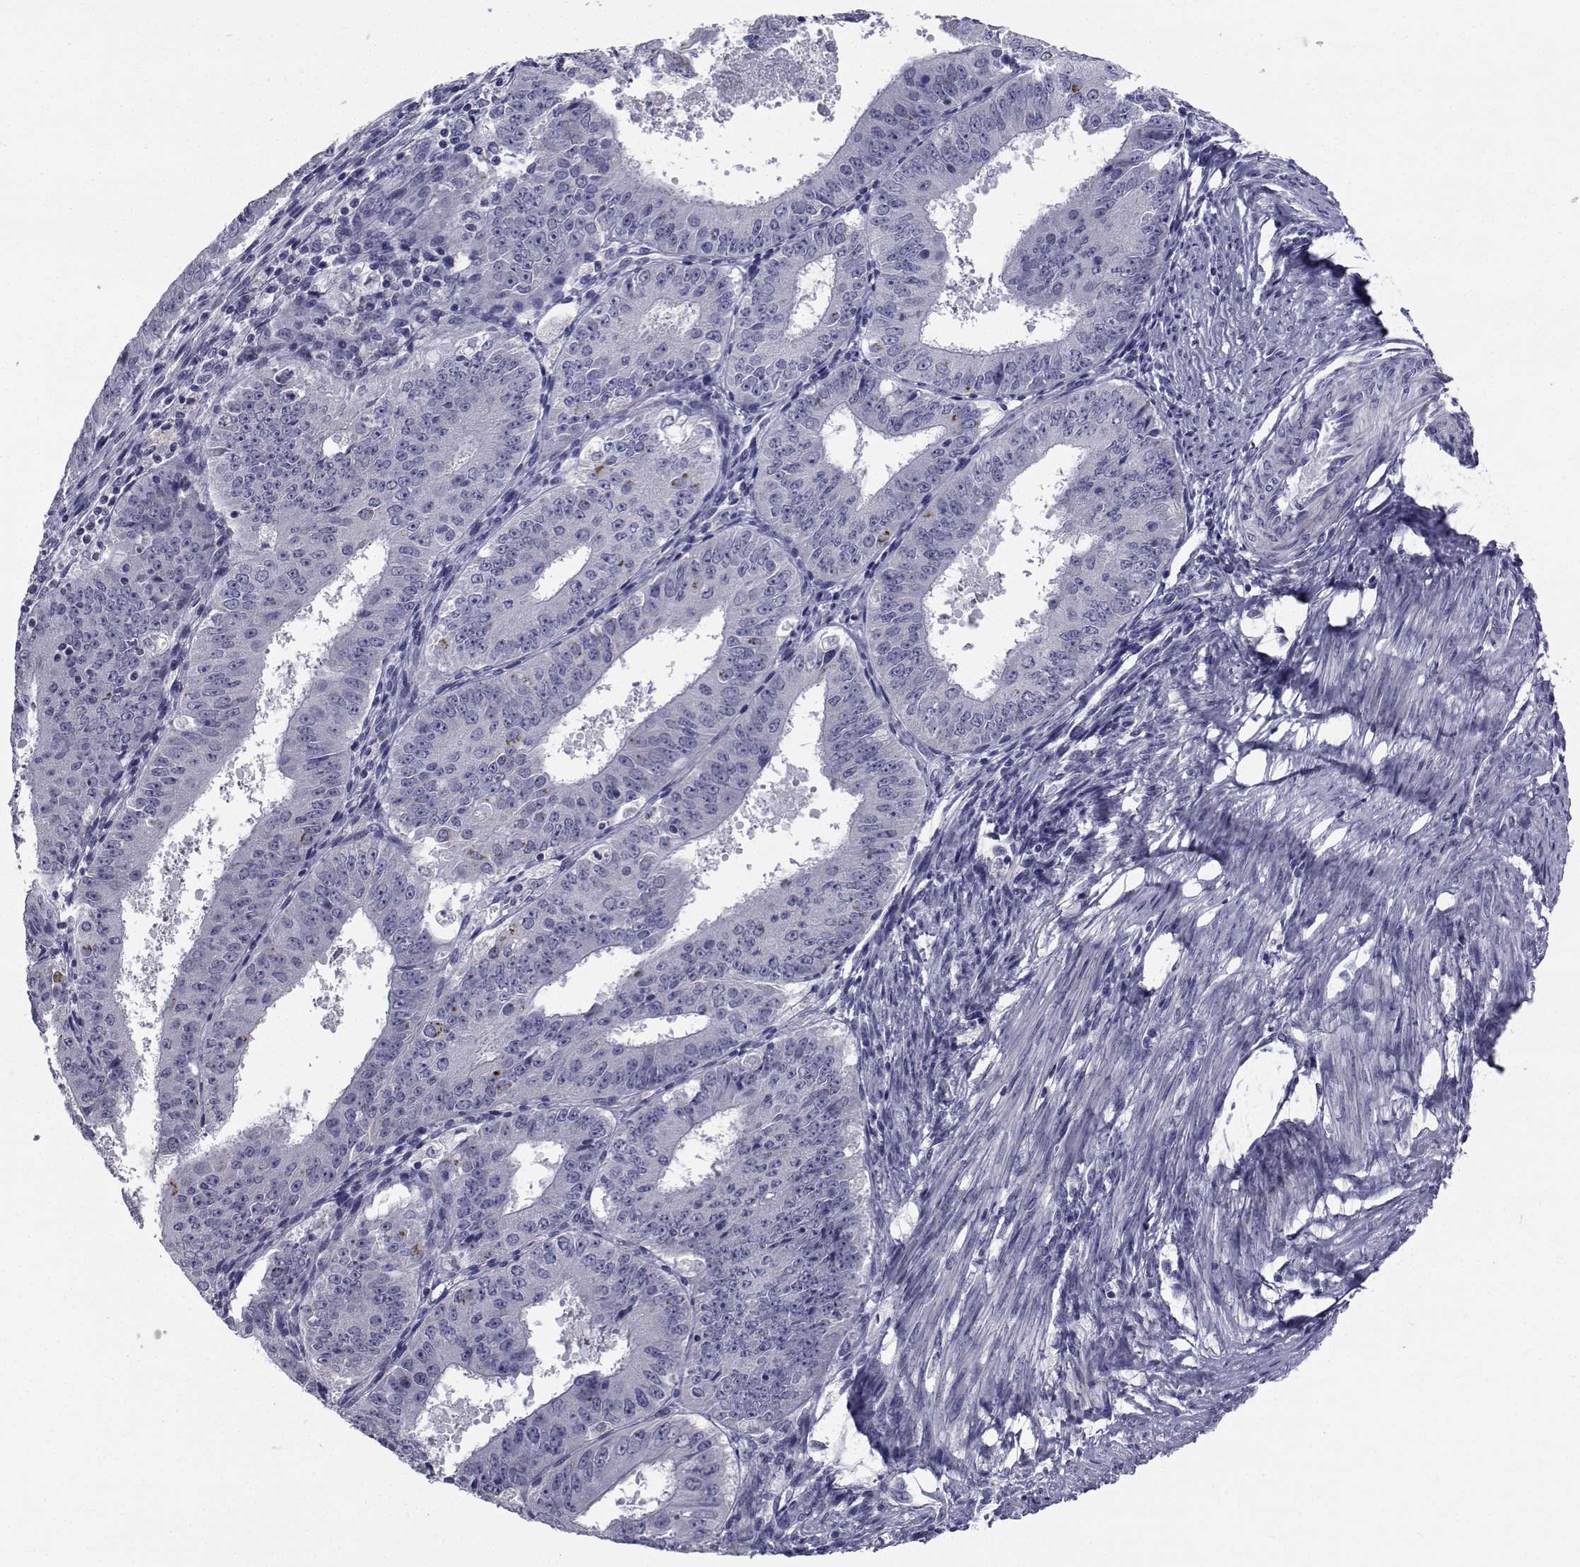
{"staining": {"intensity": "negative", "quantity": "none", "location": "none"}, "tissue": "ovarian cancer", "cell_type": "Tumor cells", "image_type": "cancer", "snomed": [{"axis": "morphology", "description": "Carcinoma, endometroid"}, {"axis": "topography", "description": "Ovary"}], "caption": "High magnification brightfield microscopy of endometroid carcinoma (ovarian) stained with DAB (brown) and counterstained with hematoxylin (blue): tumor cells show no significant positivity.", "gene": "CHRNA1", "patient": {"sex": "female", "age": 42}}